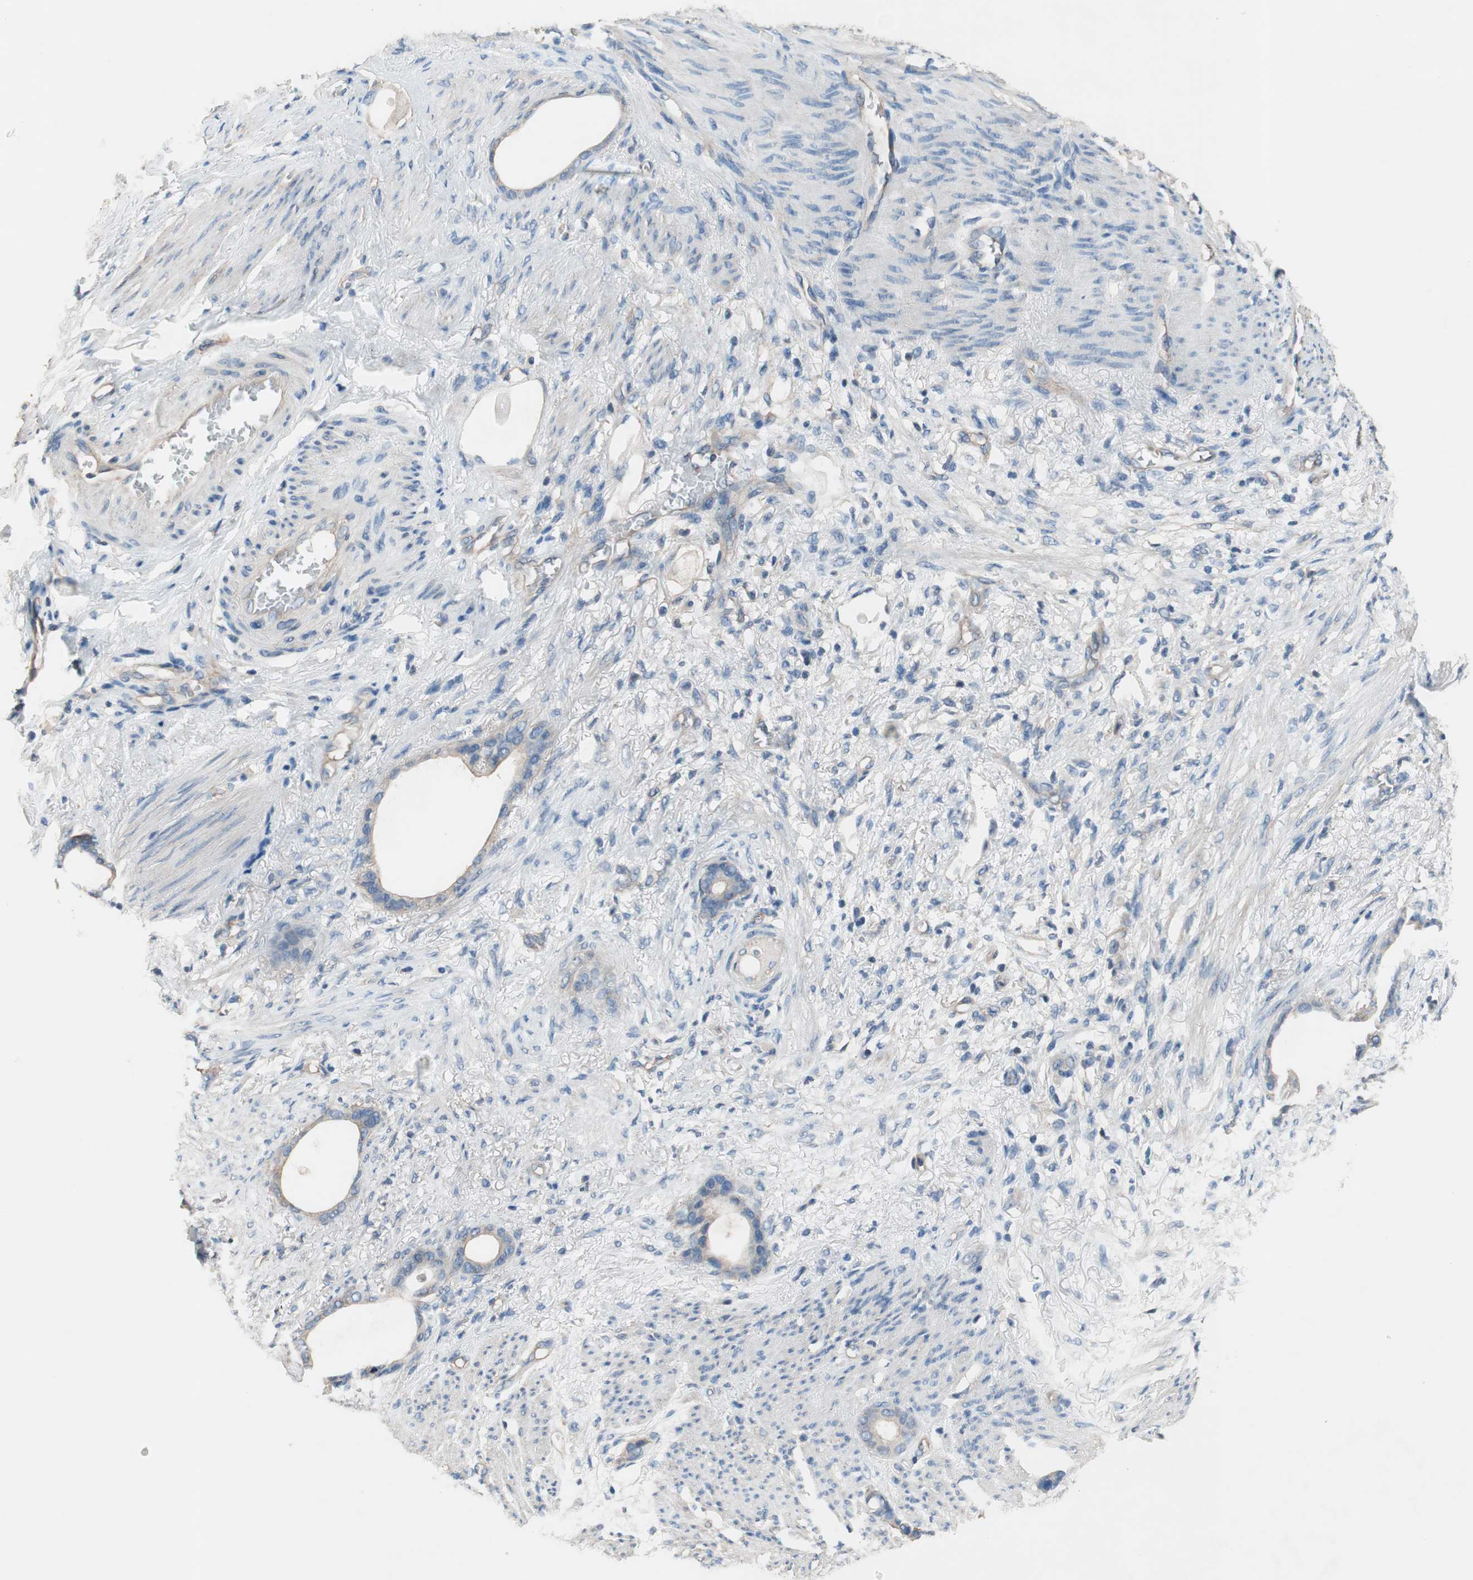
{"staining": {"intensity": "weak", "quantity": ">75%", "location": "cytoplasmic/membranous"}, "tissue": "stomach cancer", "cell_type": "Tumor cells", "image_type": "cancer", "snomed": [{"axis": "morphology", "description": "Adenocarcinoma, NOS"}, {"axis": "topography", "description": "Stomach"}], "caption": "Protein expression analysis of stomach adenocarcinoma shows weak cytoplasmic/membranous expression in approximately >75% of tumor cells.", "gene": "CALML3", "patient": {"sex": "female", "age": 75}}